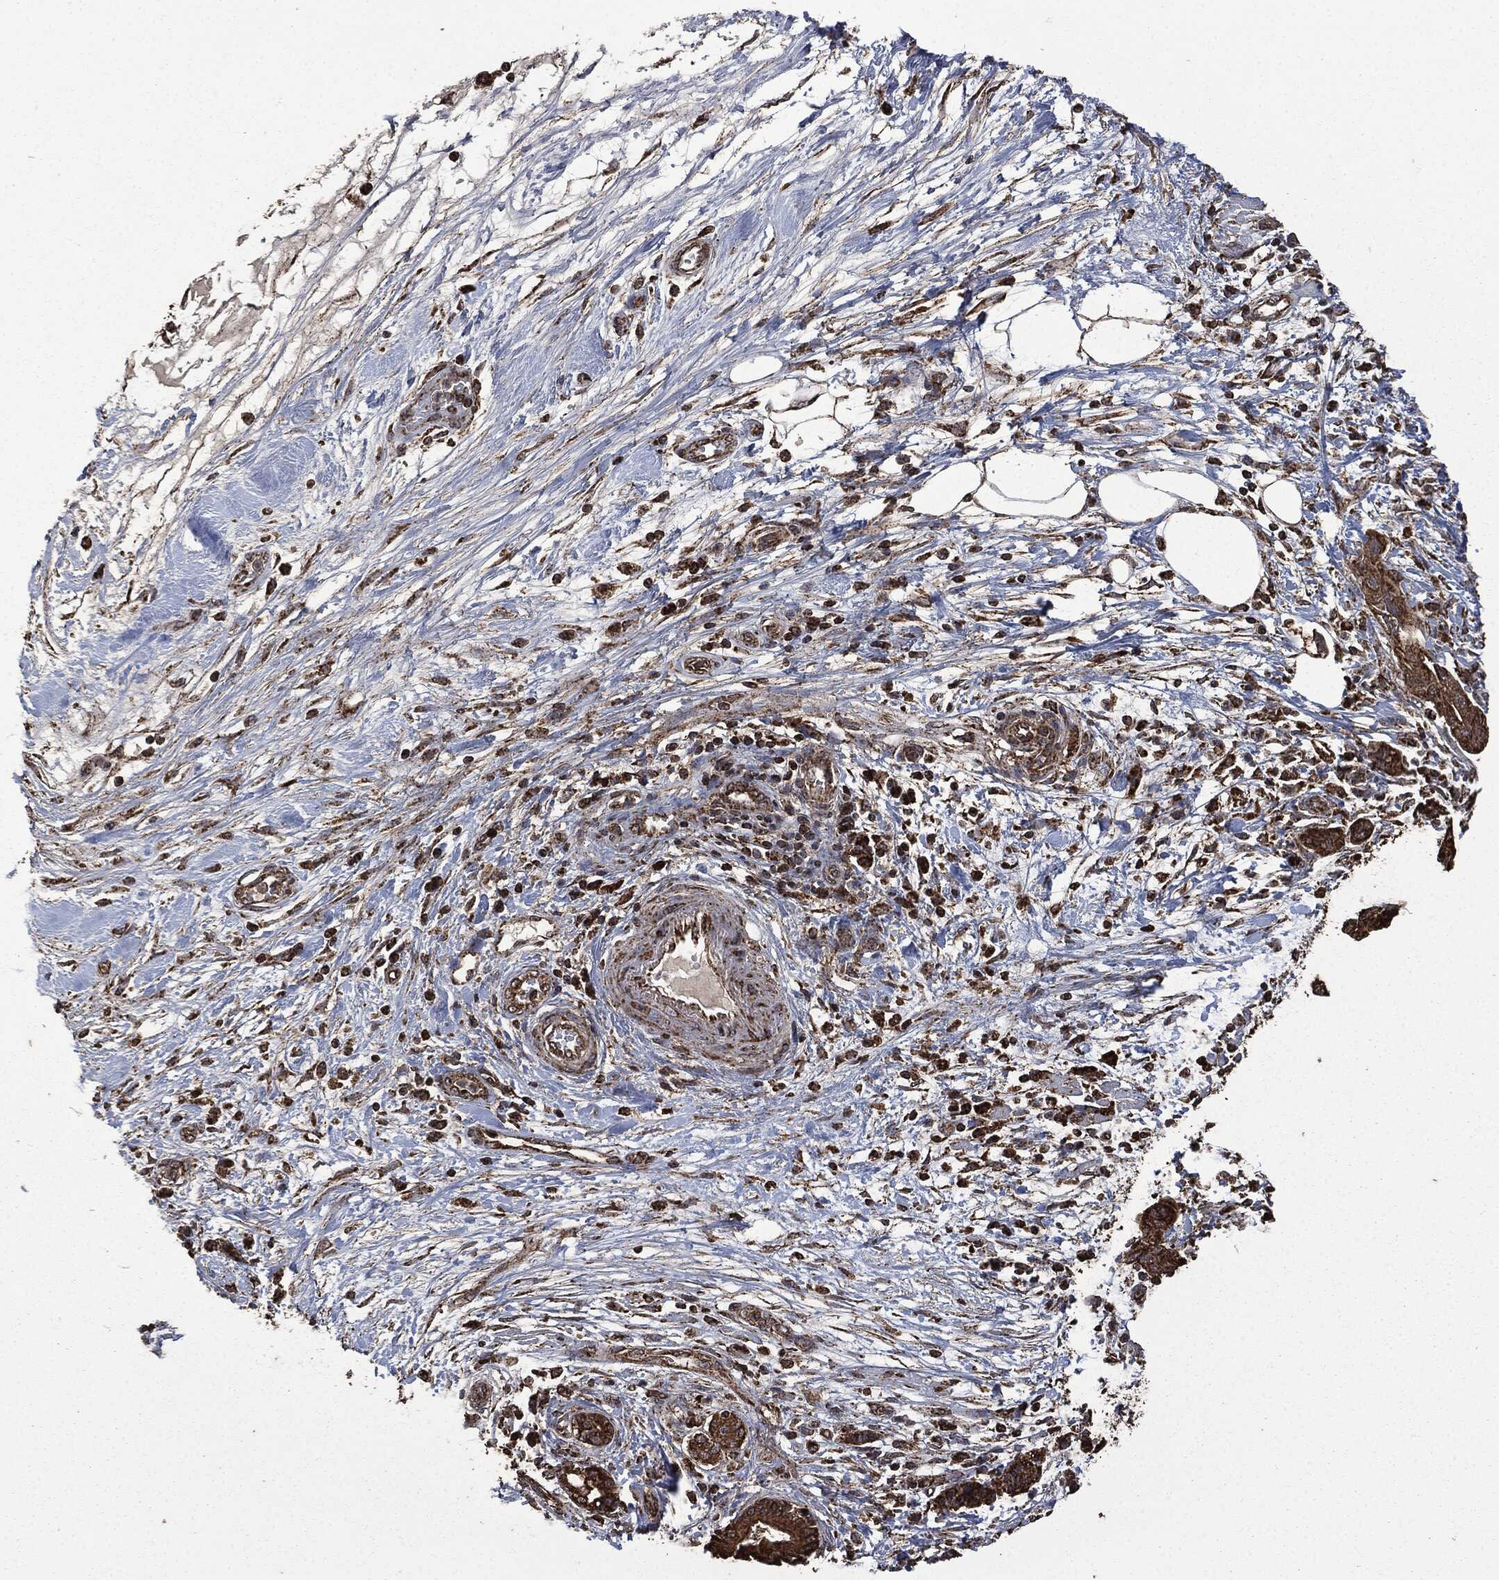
{"staining": {"intensity": "strong", "quantity": ">75%", "location": "cytoplasmic/membranous"}, "tissue": "pancreatic cancer", "cell_type": "Tumor cells", "image_type": "cancer", "snomed": [{"axis": "morphology", "description": "Adenocarcinoma, NOS"}, {"axis": "topography", "description": "Pancreas"}], "caption": "DAB immunohistochemical staining of human adenocarcinoma (pancreatic) displays strong cytoplasmic/membranous protein staining in about >75% of tumor cells.", "gene": "LIG3", "patient": {"sex": "female", "age": 73}}